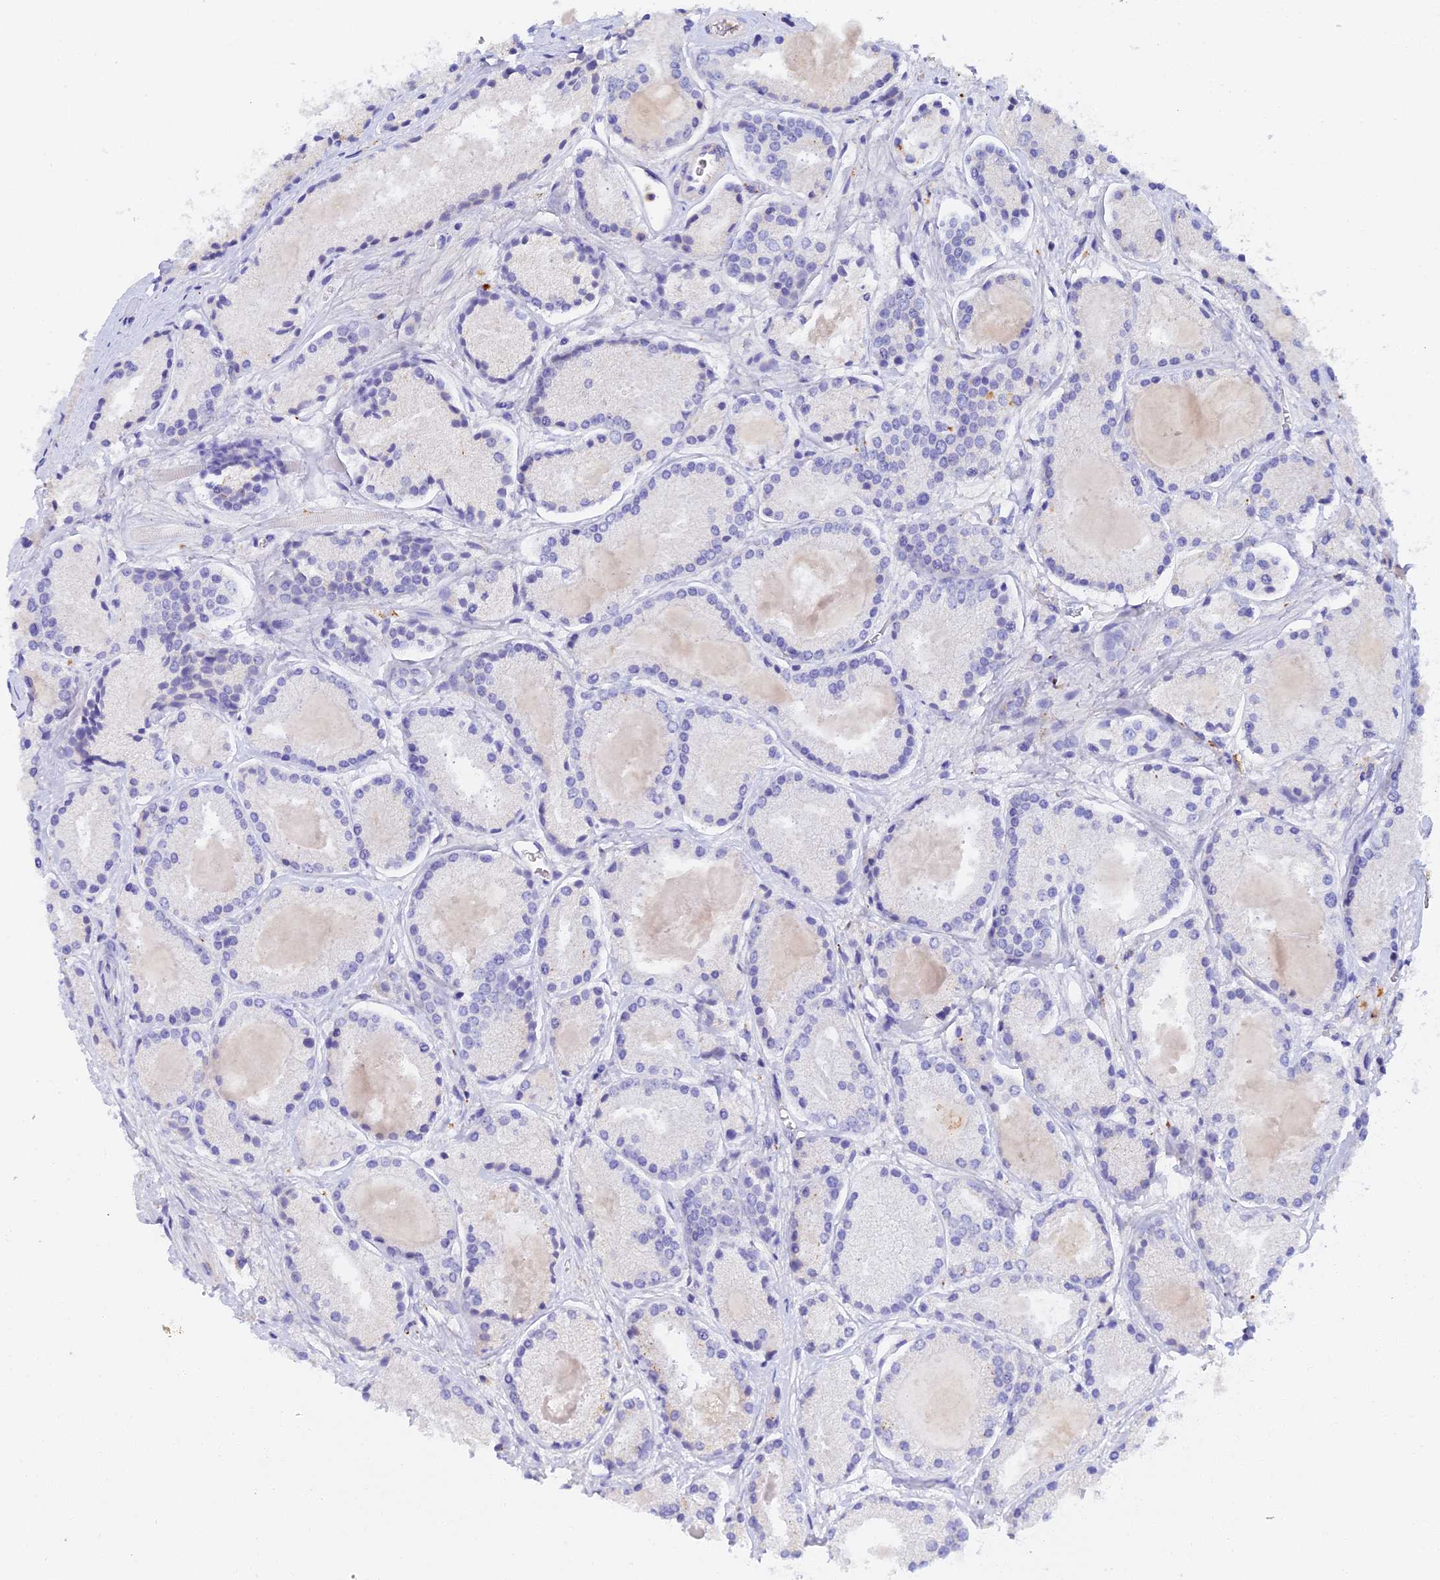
{"staining": {"intensity": "negative", "quantity": "none", "location": "none"}, "tissue": "prostate cancer", "cell_type": "Tumor cells", "image_type": "cancer", "snomed": [{"axis": "morphology", "description": "Adenocarcinoma, High grade"}, {"axis": "topography", "description": "Prostate"}], "caption": "High power microscopy image of an IHC micrograph of prostate adenocarcinoma (high-grade), revealing no significant expression in tumor cells. The staining was performed using DAB (3,3'-diaminobenzidine) to visualize the protein expression in brown, while the nuclei were stained in blue with hematoxylin (Magnification: 20x).", "gene": "RPGRIP1L", "patient": {"sex": "male", "age": 67}}